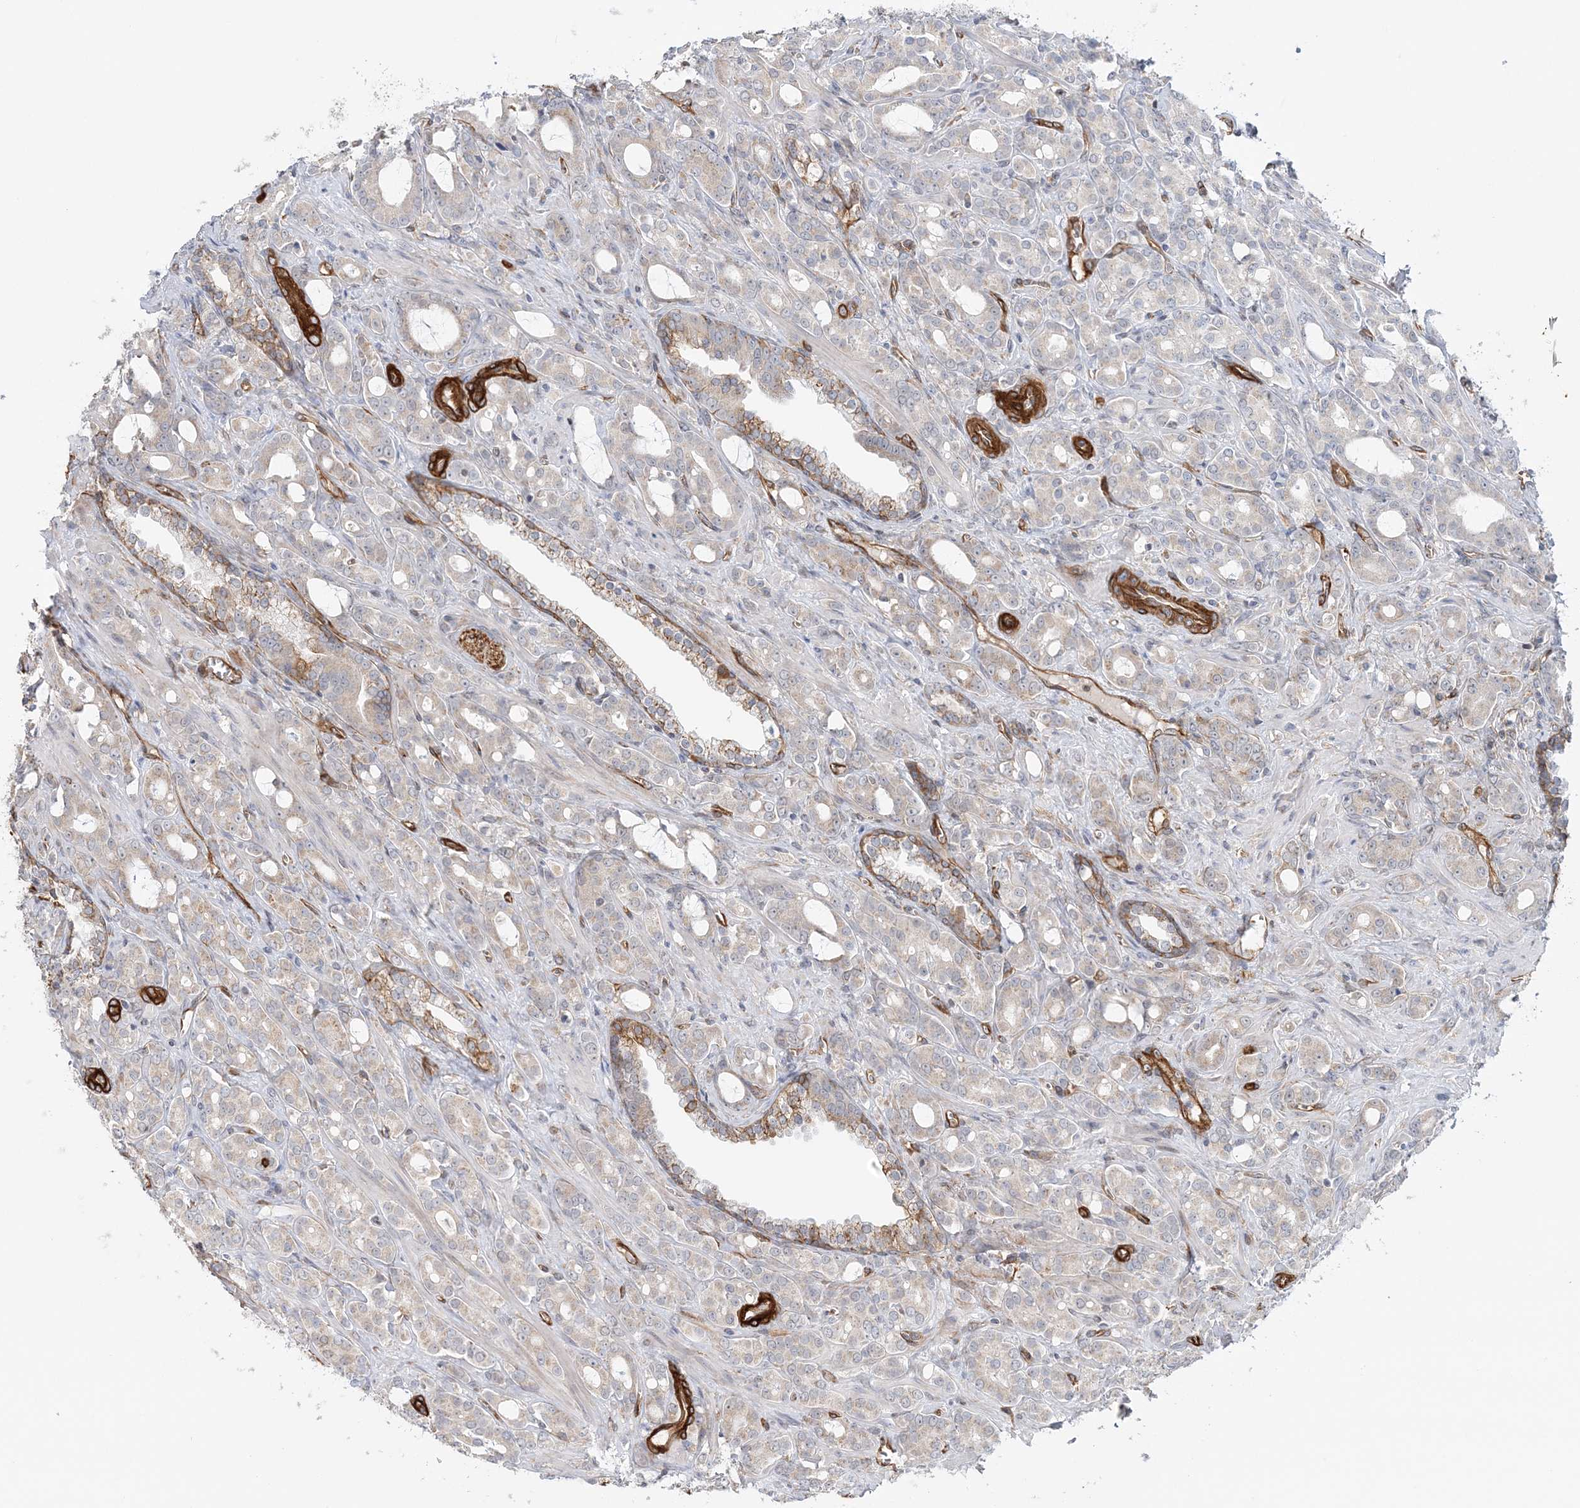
{"staining": {"intensity": "weak", "quantity": "<25%", "location": "cytoplasmic/membranous"}, "tissue": "prostate cancer", "cell_type": "Tumor cells", "image_type": "cancer", "snomed": [{"axis": "morphology", "description": "Adenocarcinoma, High grade"}, {"axis": "topography", "description": "Prostate"}], "caption": "Protein analysis of prostate cancer (high-grade adenocarcinoma) exhibits no significant staining in tumor cells.", "gene": "AFAP1L2", "patient": {"sex": "male", "age": 72}}